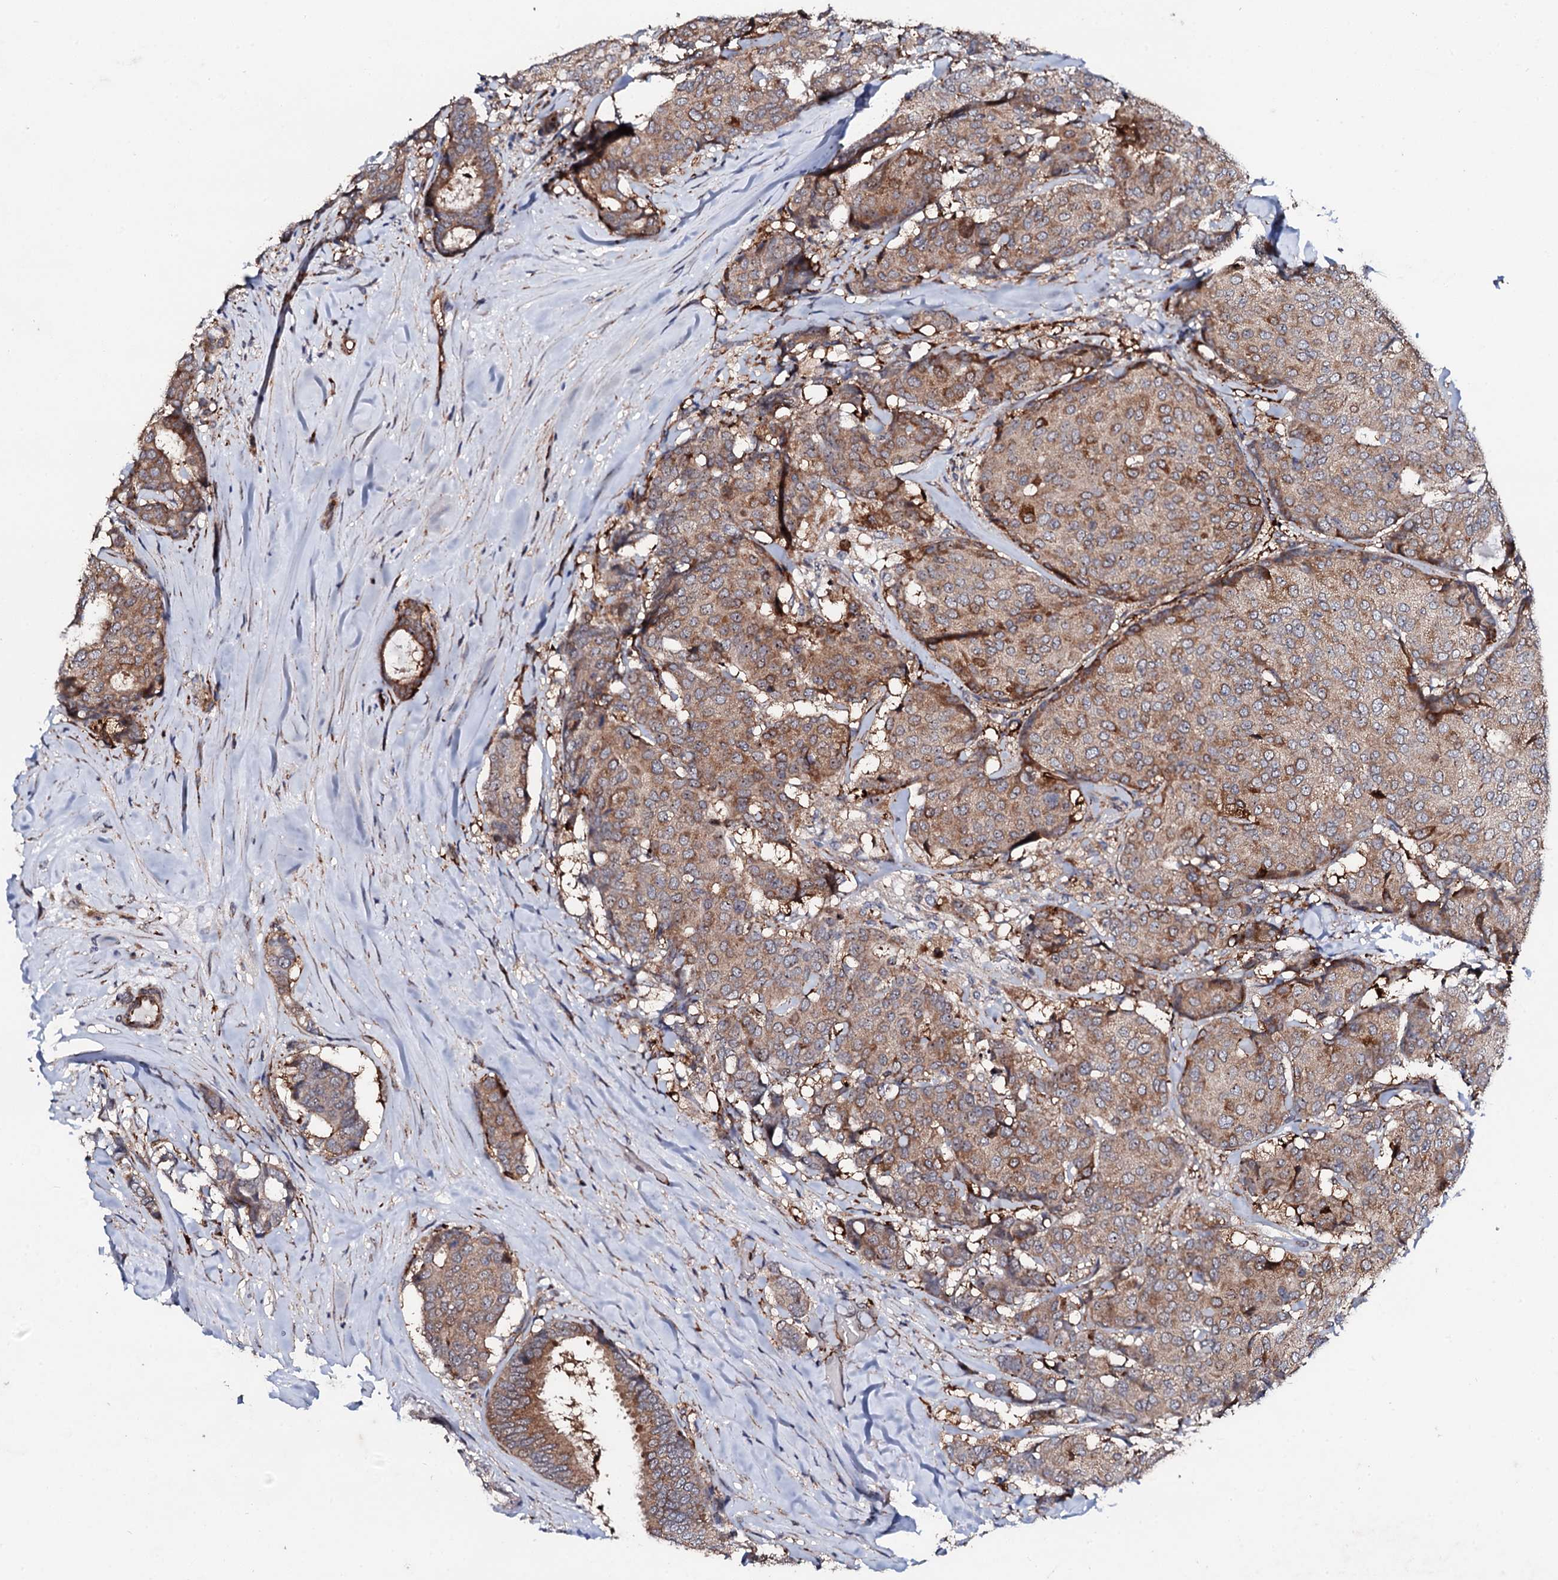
{"staining": {"intensity": "moderate", "quantity": ">75%", "location": "cytoplasmic/membranous"}, "tissue": "breast cancer", "cell_type": "Tumor cells", "image_type": "cancer", "snomed": [{"axis": "morphology", "description": "Duct carcinoma"}, {"axis": "topography", "description": "Breast"}], "caption": "A brown stain labels moderate cytoplasmic/membranous positivity of a protein in human breast infiltrating ductal carcinoma tumor cells. The staining was performed using DAB (3,3'-diaminobenzidine), with brown indicating positive protein expression. Nuclei are stained blue with hematoxylin.", "gene": "GTPBP4", "patient": {"sex": "female", "age": 75}}